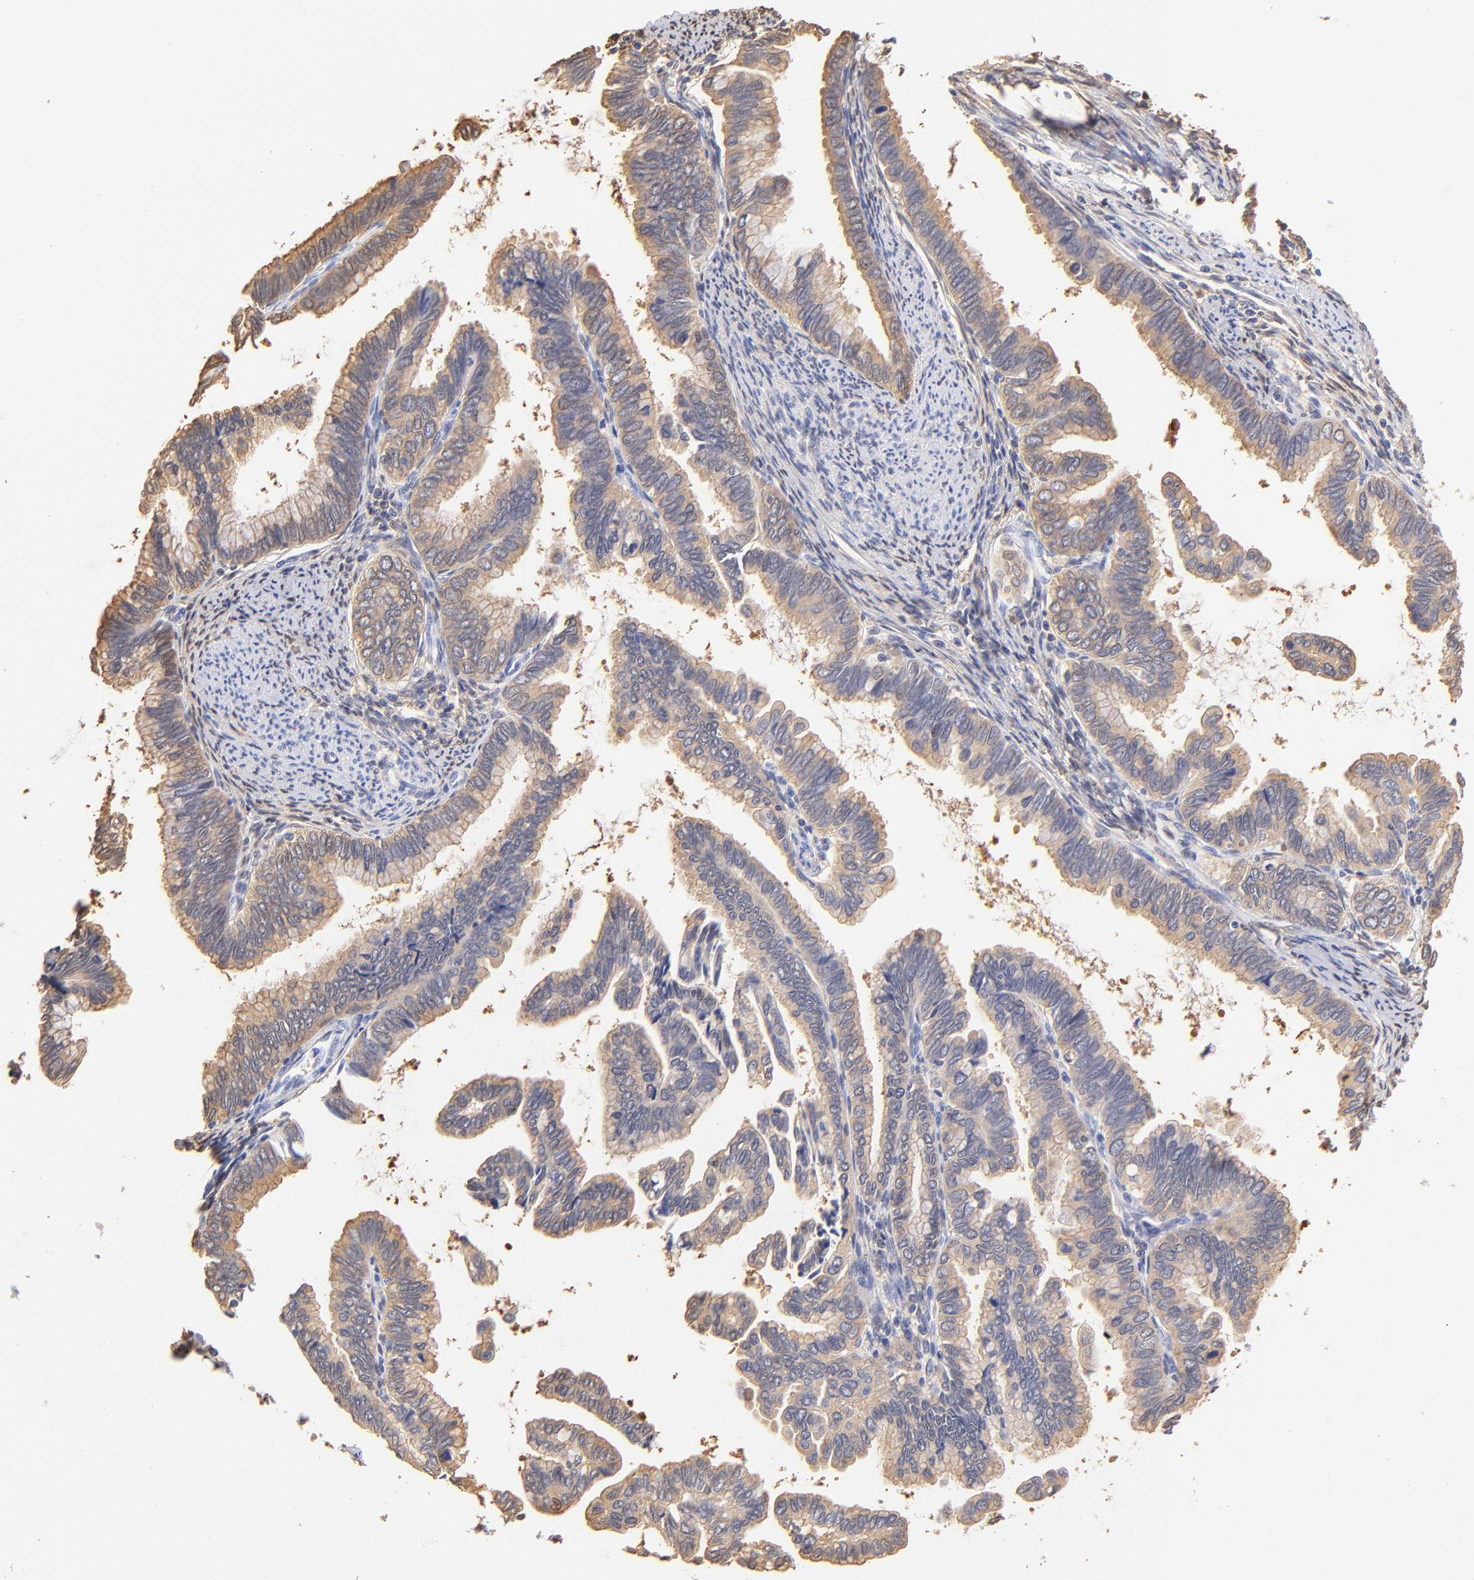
{"staining": {"intensity": "moderate", "quantity": ">75%", "location": "cytoplasmic/membranous"}, "tissue": "cervical cancer", "cell_type": "Tumor cells", "image_type": "cancer", "snomed": [{"axis": "morphology", "description": "Adenocarcinoma, NOS"}, {"axis": "topography", "description": "Cervix"}], "caption": "A histopathology image showing moderate cytoplasmic/membranous positivity in approximately >75% of tumor cells in adenocarcinoma (cervical), as visualized by brown immunohistochemical staining.", "gene": "ALDH1A1", "patient": {"sex": "female", "age": 49}}